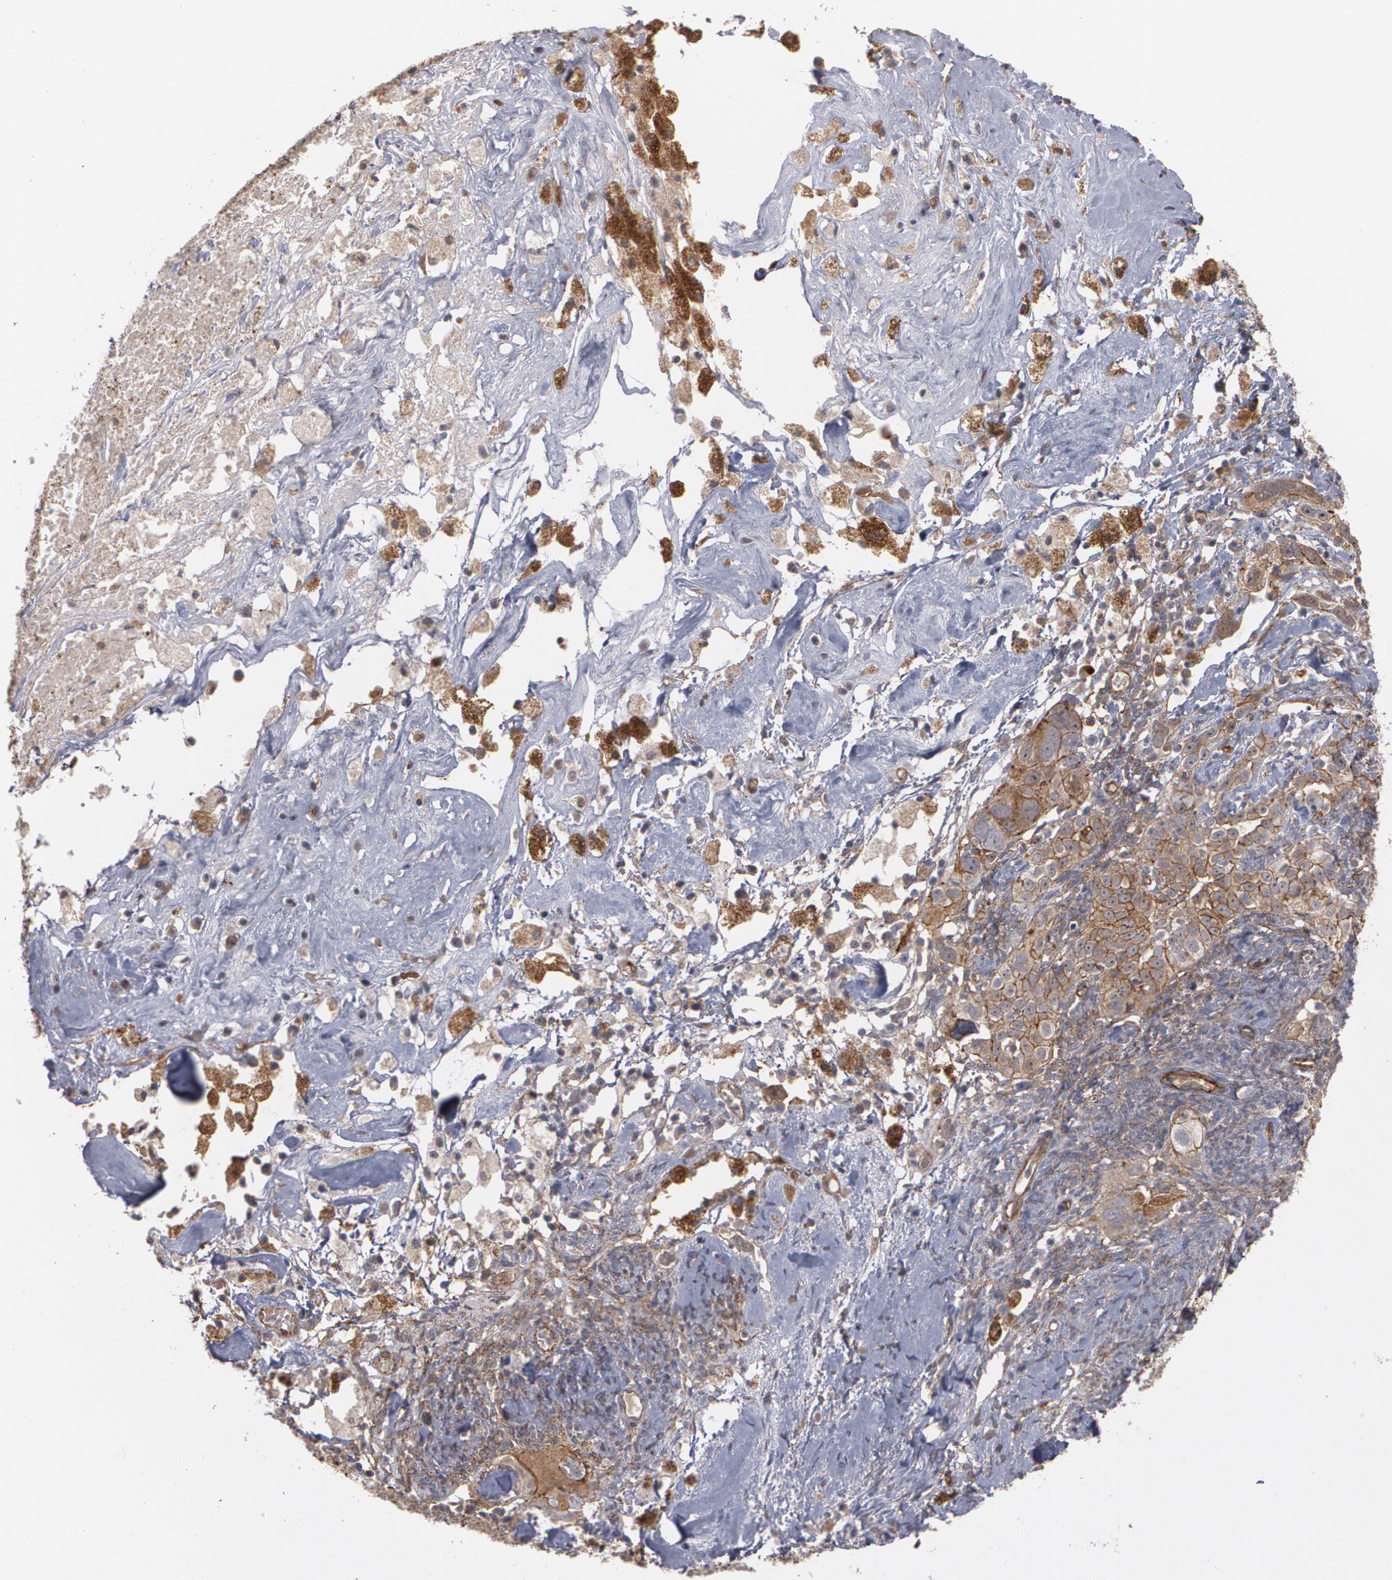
{"staining": {"intensity": "weak", "quantity": ">75%", "location": "cytoplasmic/membranous"}, "tissue": "ovarian cancer", "cell_type": "Tumor cells", "image_type": "cancer", "snomed": [{"axis": "morphology", "description": "Normal tissue, NOS"}, {"axis": "morphology", "description": "Cystadenocarcinoma, serous, NOS"}, {"axis": "topography", "description": "Ovary"}], "caption": "Immunohistochemical staining of serous cystadenocarcinoma (ovarian) demonstrates low levels of weak cytoplasmic/membranous expression in approximately >75% of tumor cells.", "gene": "TJP1", "patient": {"sex": "female", "age": 62}}